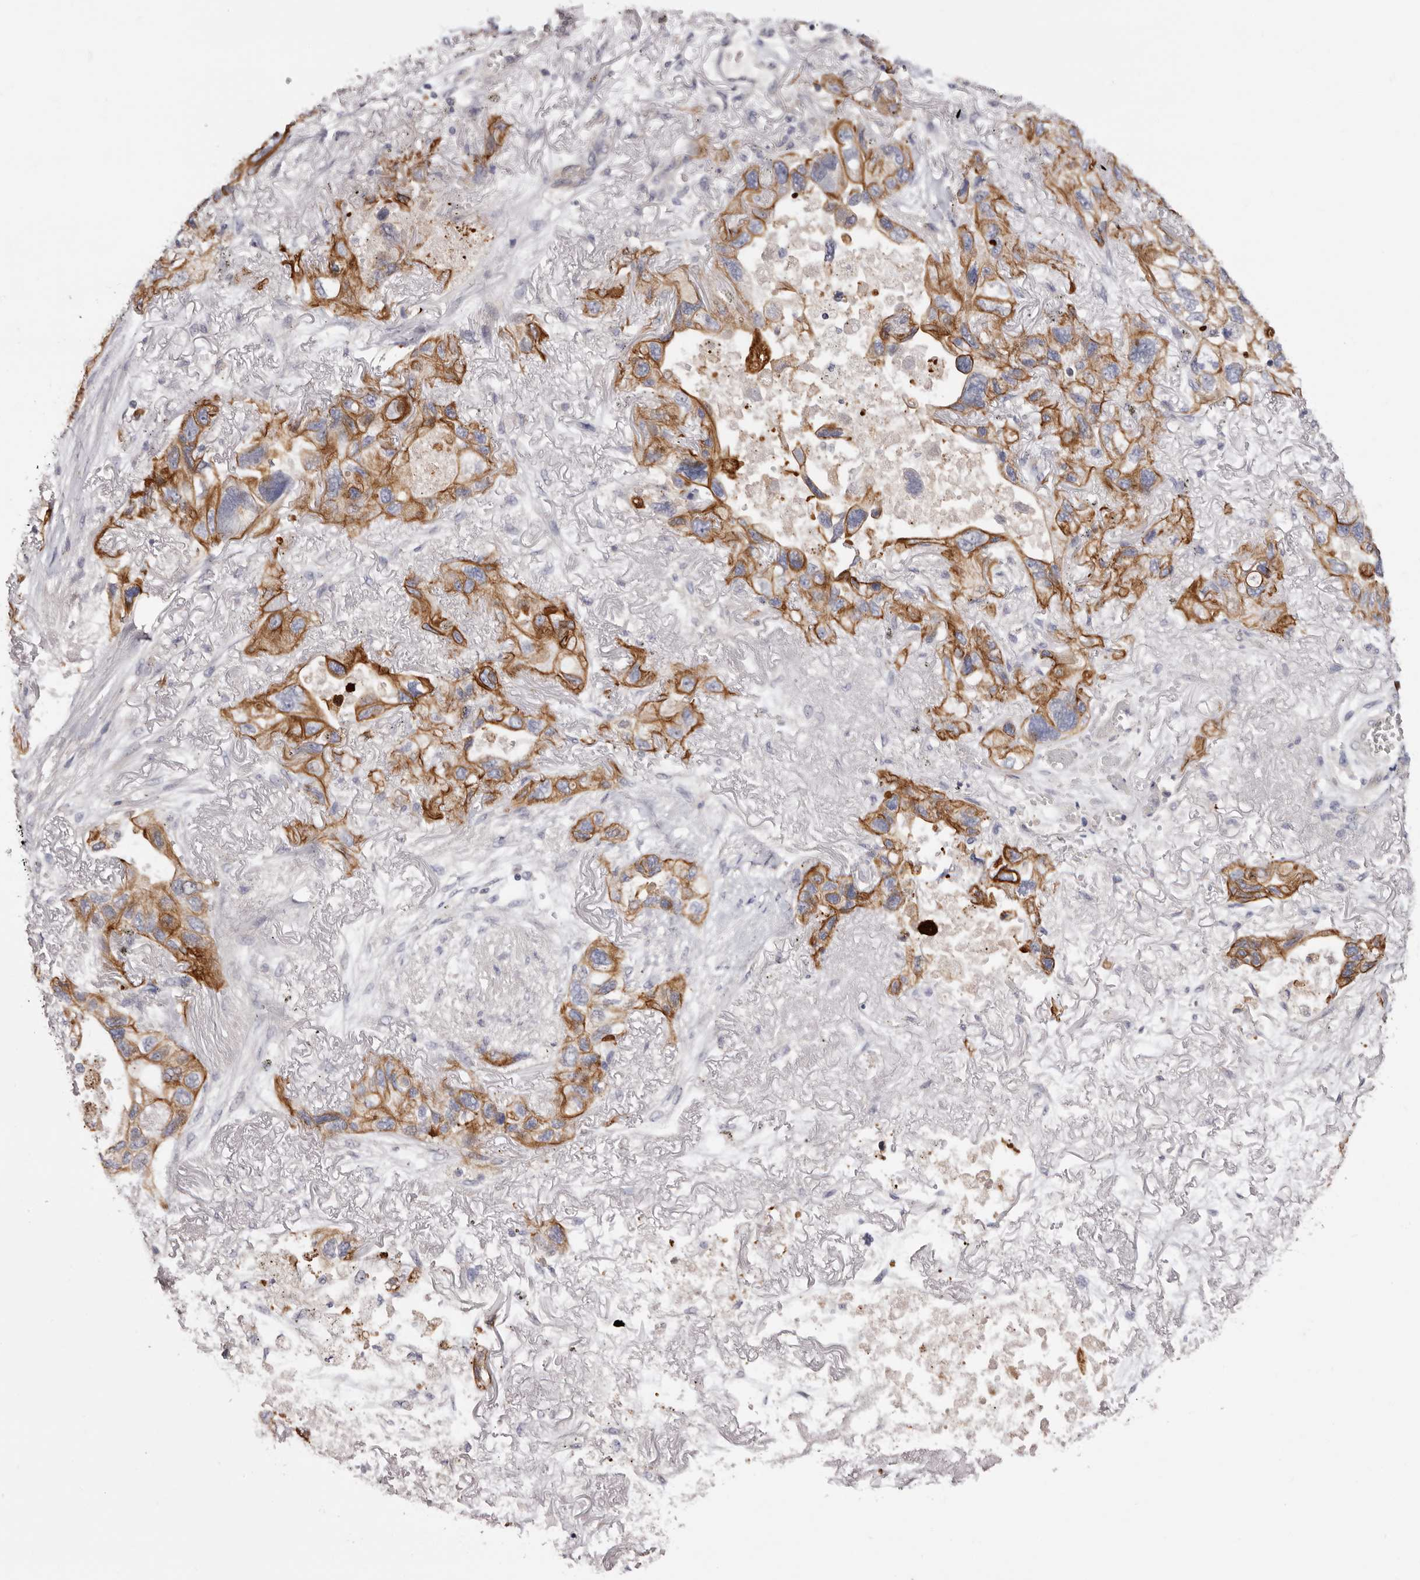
{"staining": {"intensity": "moderate", "quantity": ">75%", "location": "cytoplasmic/membranous"}, "tissue": "lung cancer", "cell_type": "Tumor cells", "image_type": "cancer", "snomed": [{"axis": "morphology", "description": "Squamous cell carcinoma, NOS"}, {"axis": "topography", "description": "Lung"}], "caption": "Human squamous cell carcinoma (lung) stained with a protein marker shows moderate staining in tumor cells.", "gene": "STK16", "patient": {"sex": "female", "age": 73}}